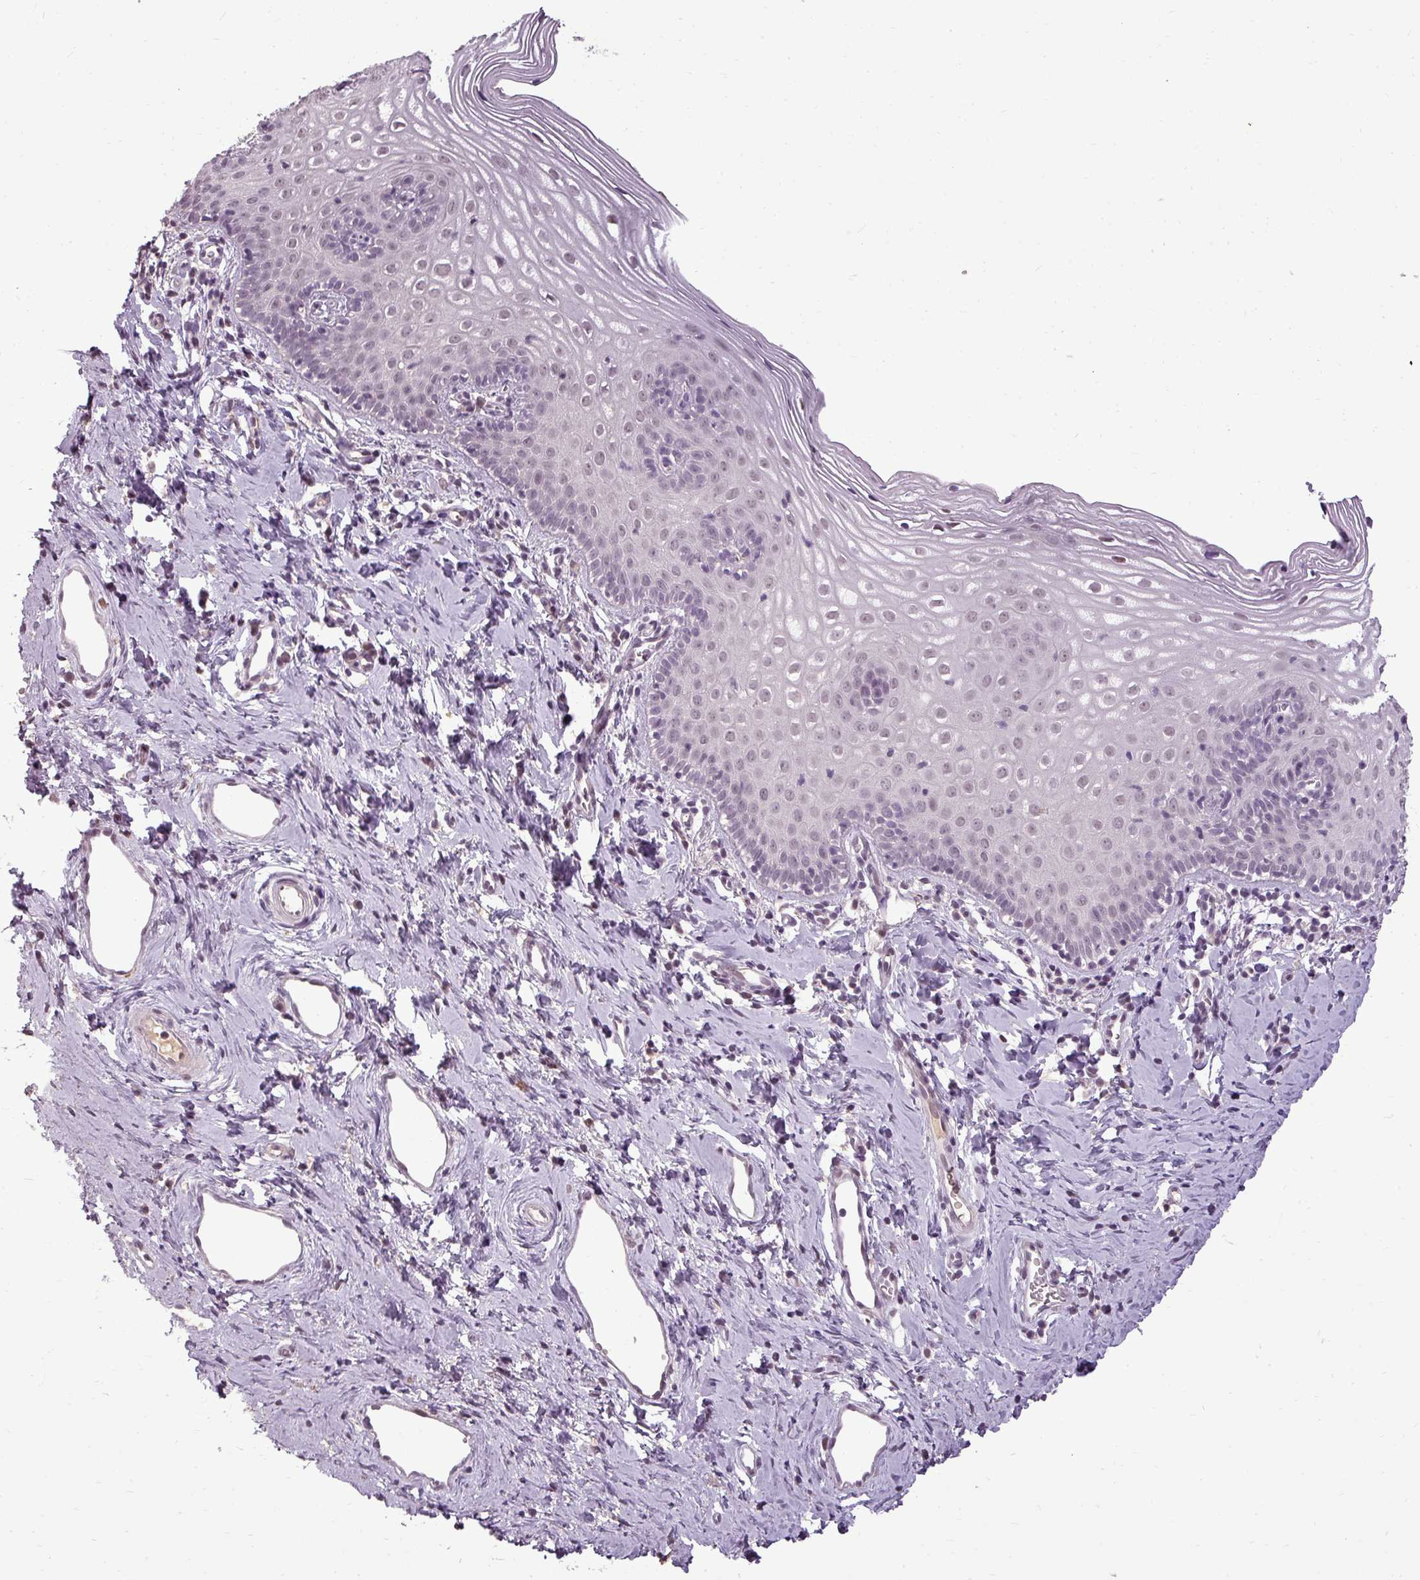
{"staining": {"intensity": "moderate", "quantity": ">75%", "location": "cytoplasmic/membranous,nuclear"}, "tissue": "cervix", "cell_type": "Glandular cells", "image_type": "normal", "snomed": [{"axis": "morphology", "description": "Normal tissue, NOS"}, {"axis": "topography", "description": "Cervix"}], "caption": "Immunohistochemistry (DAB (3,3'-diaminobenzidine)) staining of benign cervix reveals moderate cytoplasmic/membranous,nuclear protein expression in about >75% of glandular cells.", "gene": "BCAS3", "patient": {"sex": "female", "age": 44}}